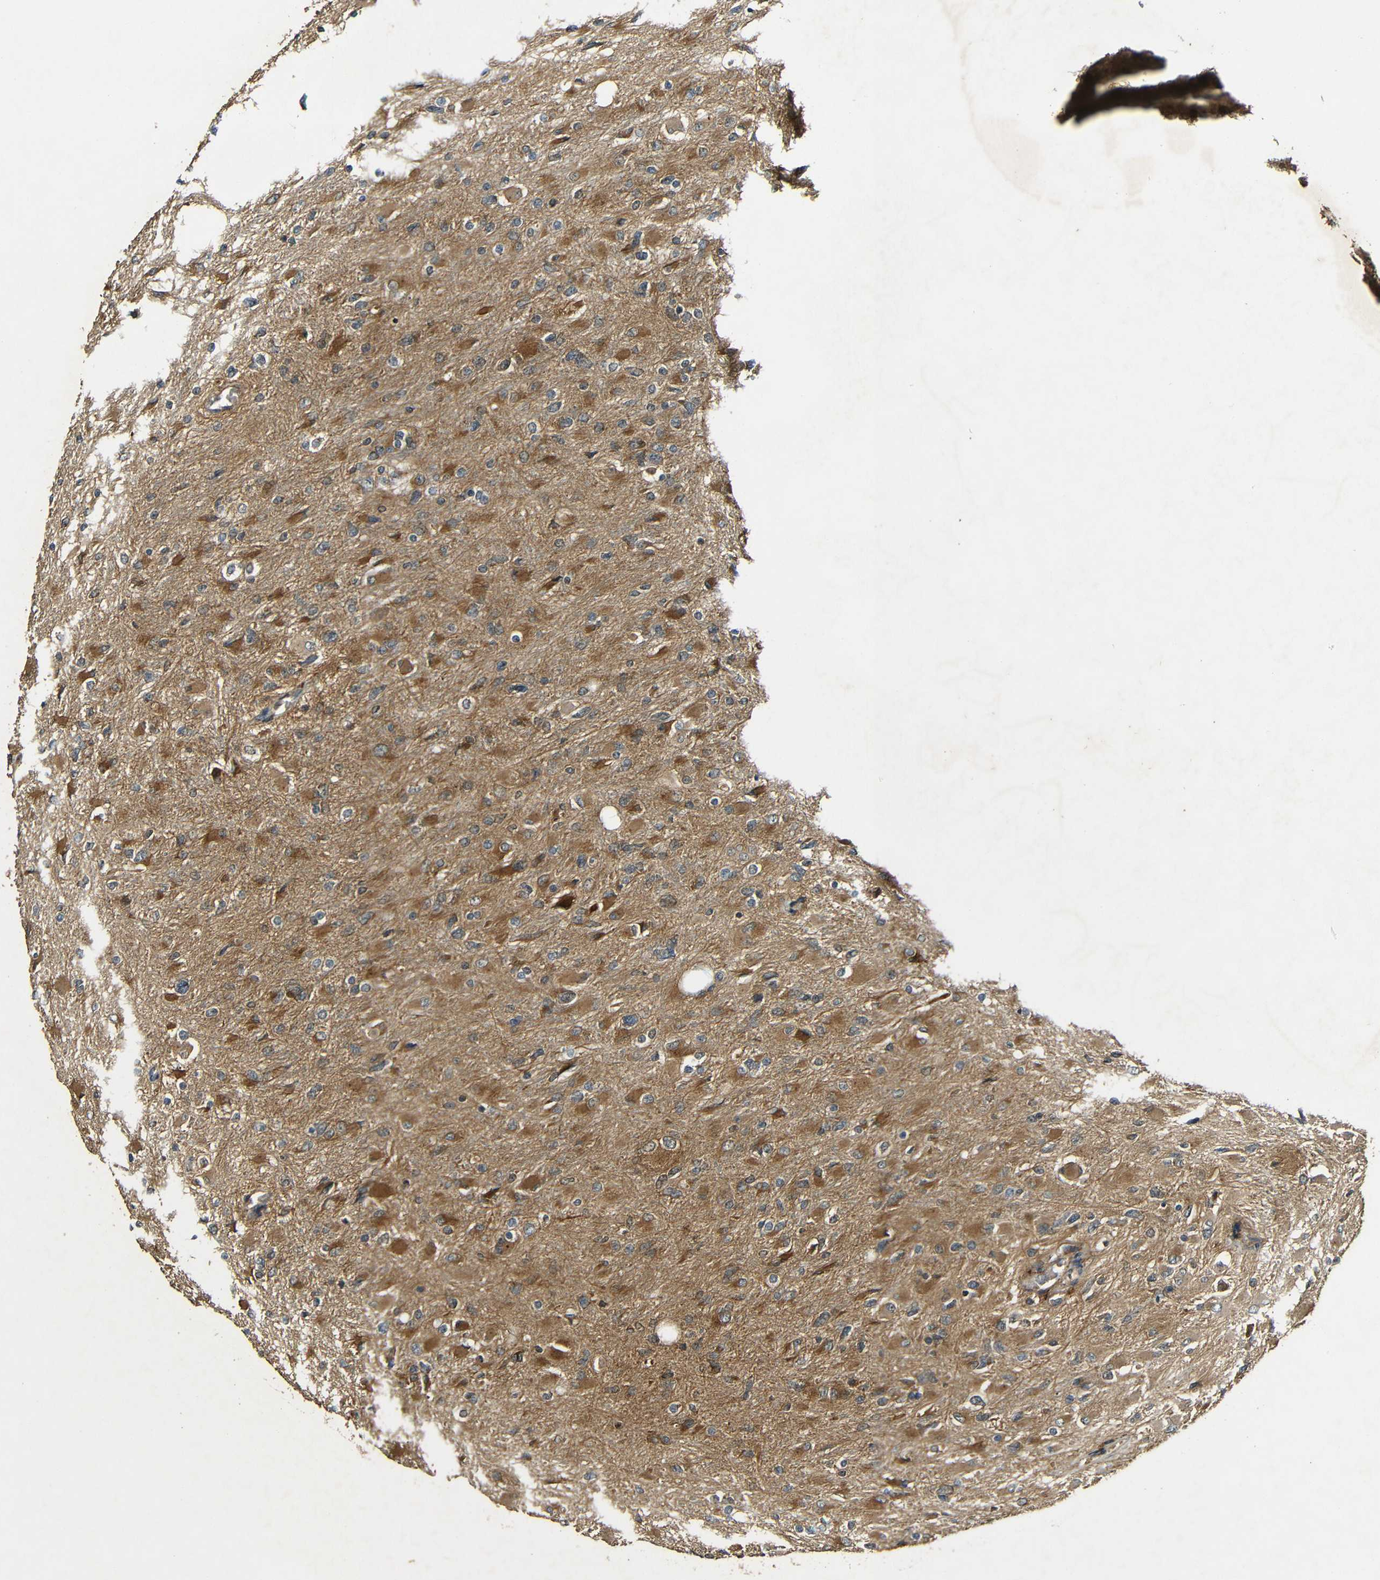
{"staining": {"intensity": "moderate", "quantity": ">75%", "location": "cytoplasmic/membranous"}, "tissue": "glioma", "cell_type": "Tumor cells", "image_type": "cancer", "snomed": [{"axis": "morphology", "description": "Glioma, malignant, High grade"}, {"axis": "topography", "description": "Cerebral cortex"}], "caption": "Immunohistochemical staining of human glioma demonstrates medium levels of moderate cytoplasmic/membranous positivity in approximately >75% of tumor cells.", "gene": "CASP8", "patient": {"sex": "female", "age": 36}}